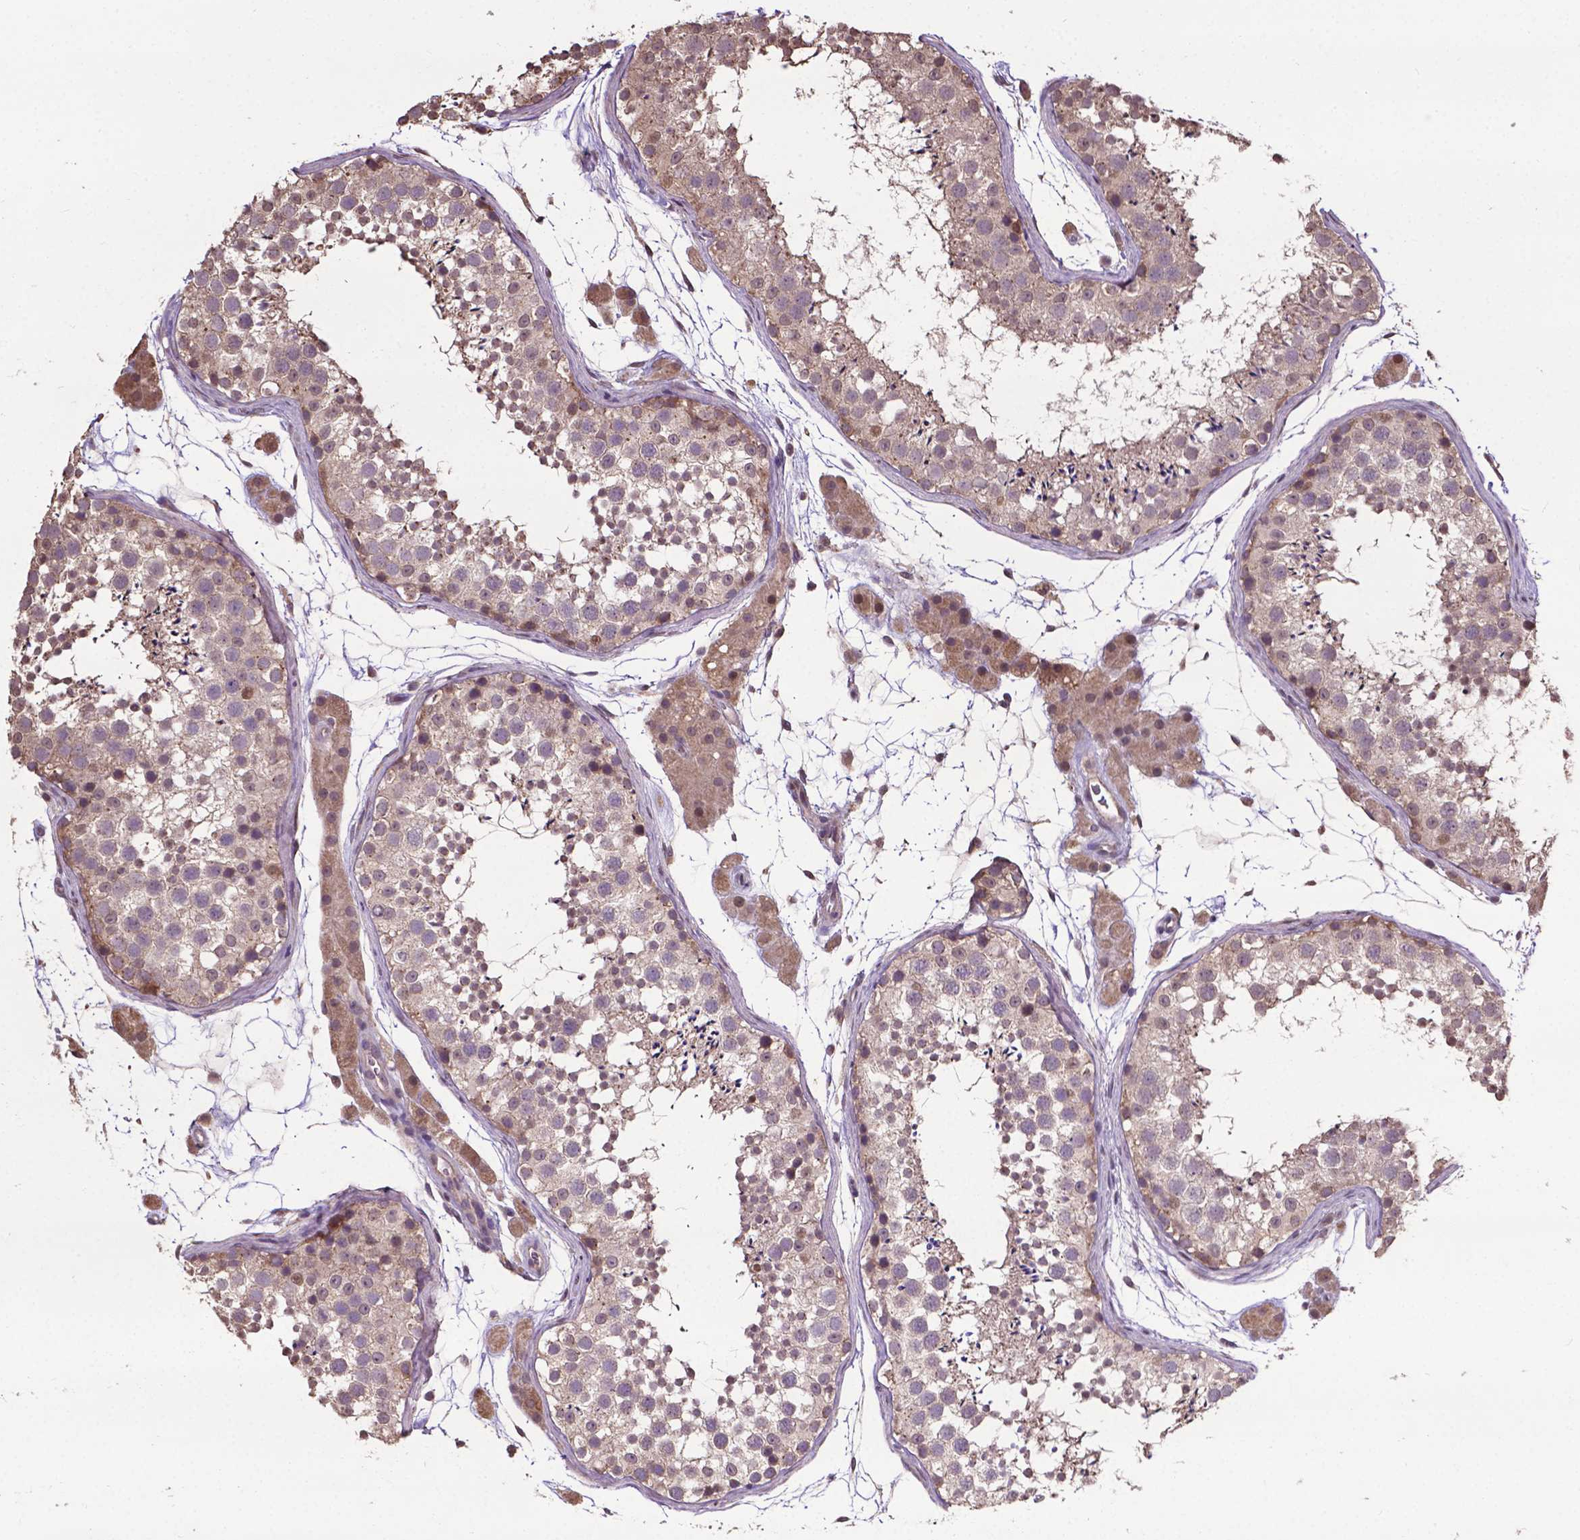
{"staining": {"intensity": "weak", "quantity": ">75%", "location": "cytoplasmic/membranous"}, "tissue": "testis", "cell_type": "Cells in seminiferous ducts", "image_type": "normal", "snomed": [{"axis": "morphology", "description": "Normal tissue, NOS"}, {"axis": "topography", "description": "Testis"}], "caption": "Cells in seminiferous ducts demonstrate low levels of weak cytoplasmic/membranous expression in about >75% of cells in normal human testis.", "gene": "GLRA2", "patient": {"sex": "male", "age": 41}}